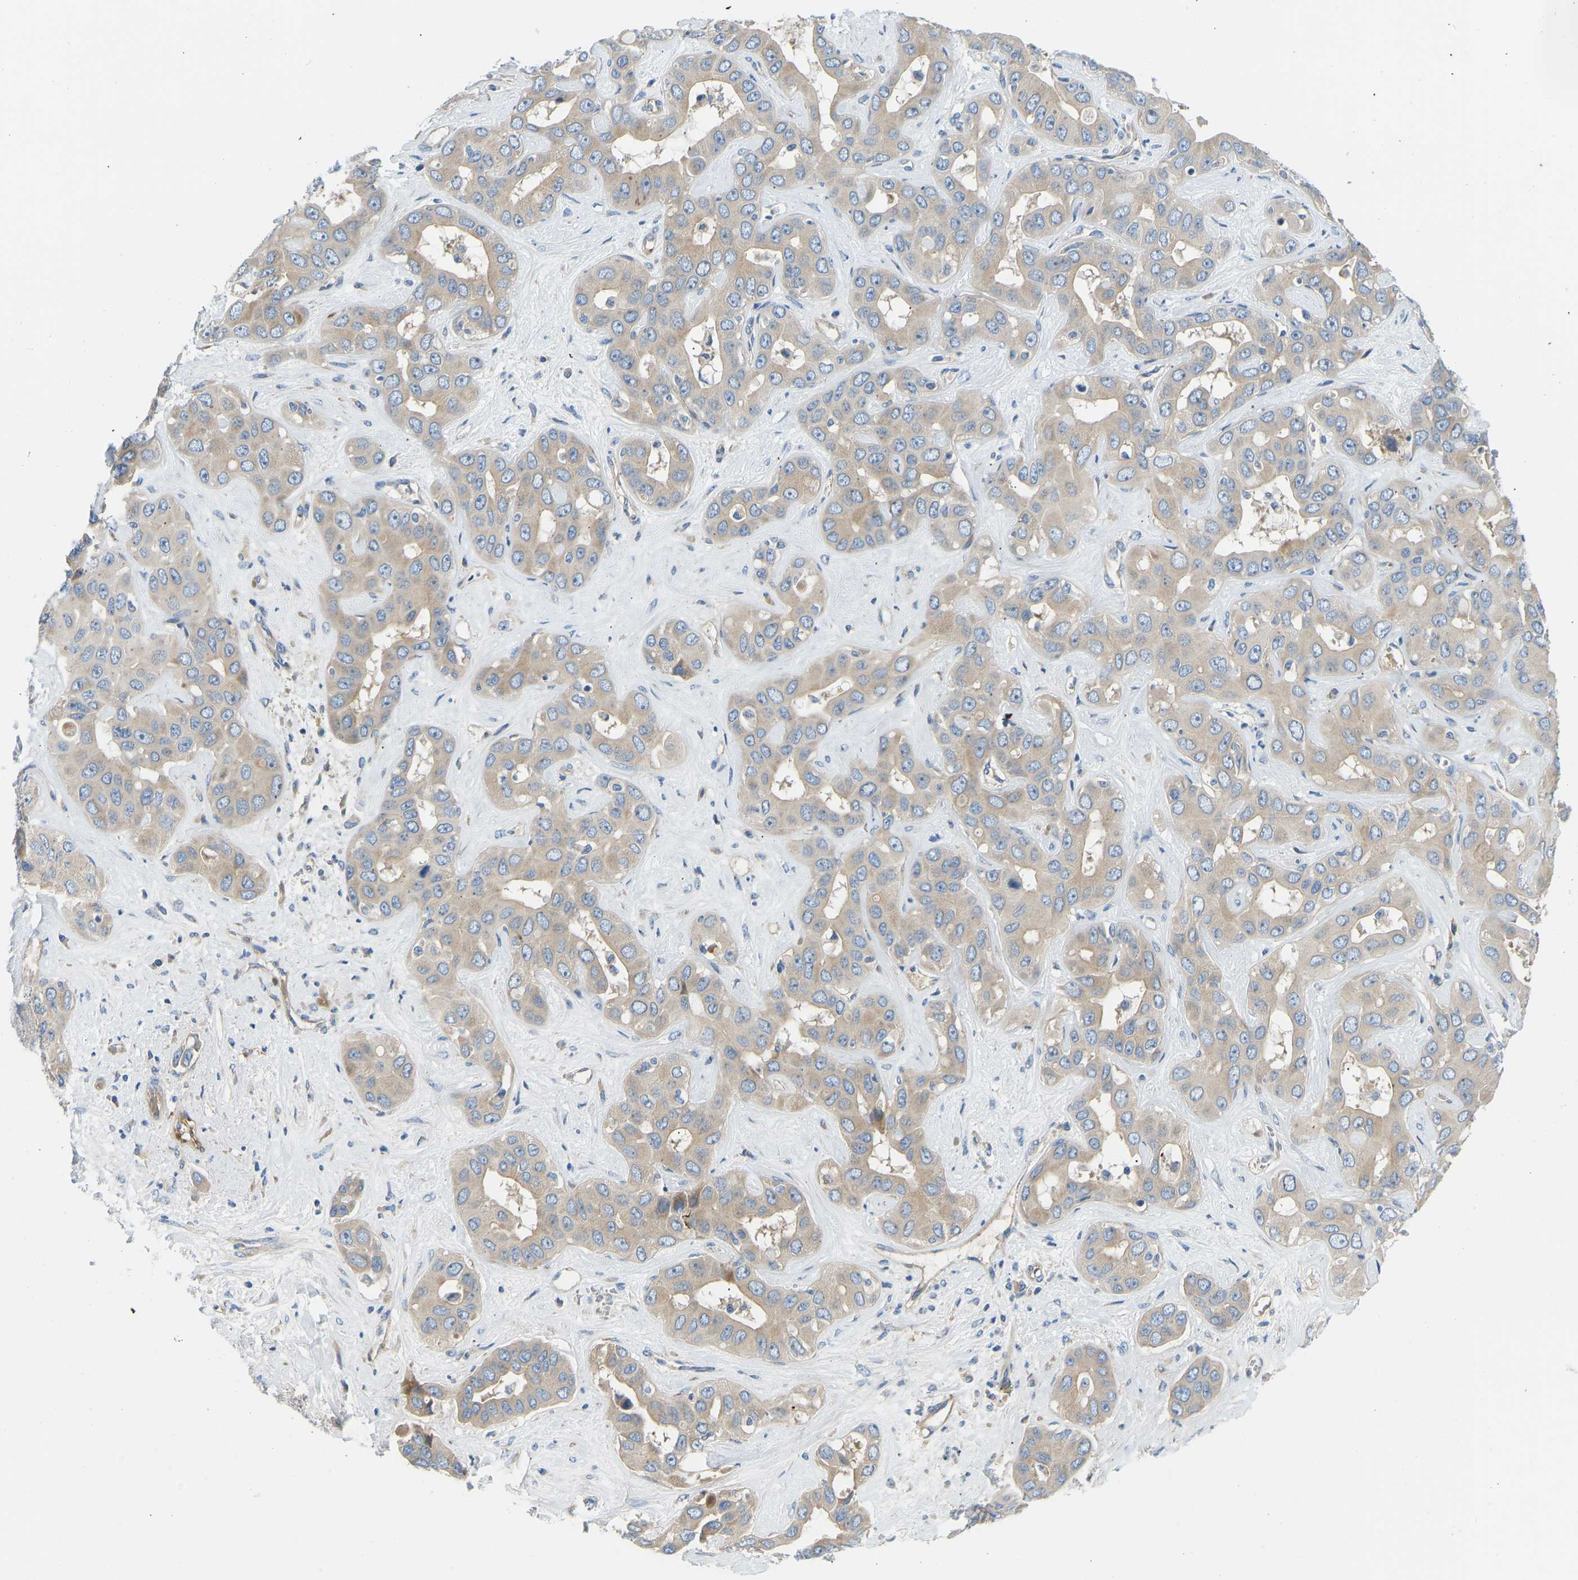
{"staining": {"intensity": "weak", "quantity": ">75%", "location": "cytoplasmic/membranous"}, "tissue": "liver cancer", "cell_type": "Tumor cells", "image_type": "cancer", "snomed": [{"axis": "morphology", "description": "Cholangiocarcinoma"}, {"axis": "topography", "description": "Liver"}], "caption": "Immunohistochemical staining of human cholangiocarcinoma (liver) shows low levels of weak cytoplasmic/membranous protein expression in approximately >75% of tumor cells. (DAB (3,3'-diaminobenzidine) IHC with brightfield microscopy, high magnification).", "gene": "COL15A1", "patient": {"sex": "female", "age": 52}}